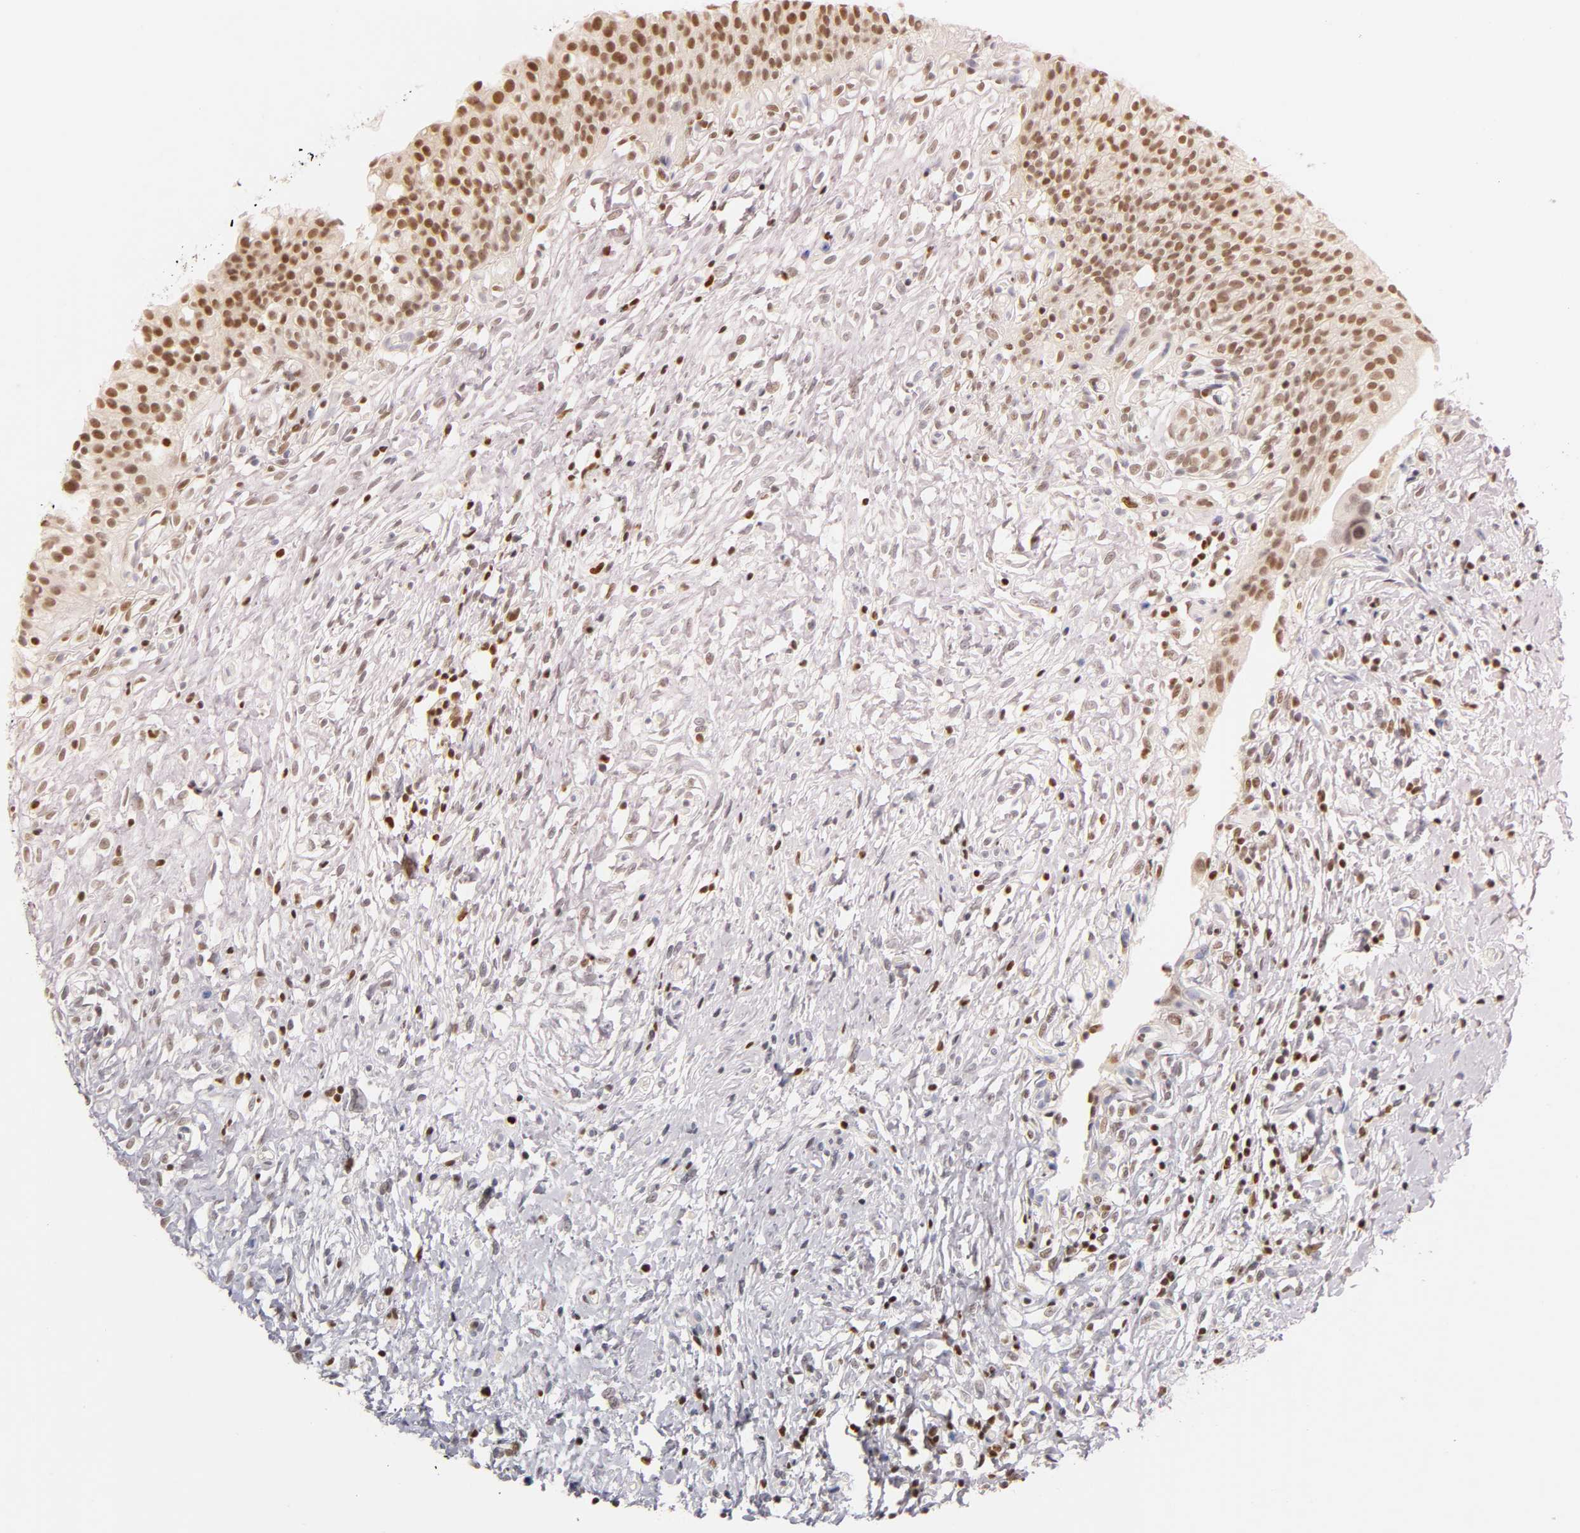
{"staining": {"intensity": "moderate", "quantity": ">75%", "location": "nuclear"}, "tissue": "urinary bladder", "cell_type": "Urothelial cells", "image_type": "normal", "snomed": [{"axis": "morphology", "description": "Normal tissue, NOS"}, {"axis": "topography", "description": "Urinary bladder"}], "caption": "Immunohistochemical staining of benign human urinary bladder shows >75% levels of moderate nuclear protein expression in about >75% of urothelial cells.", "gene": "RUNX1", "patient": {"sex": "female", "age": 80}}